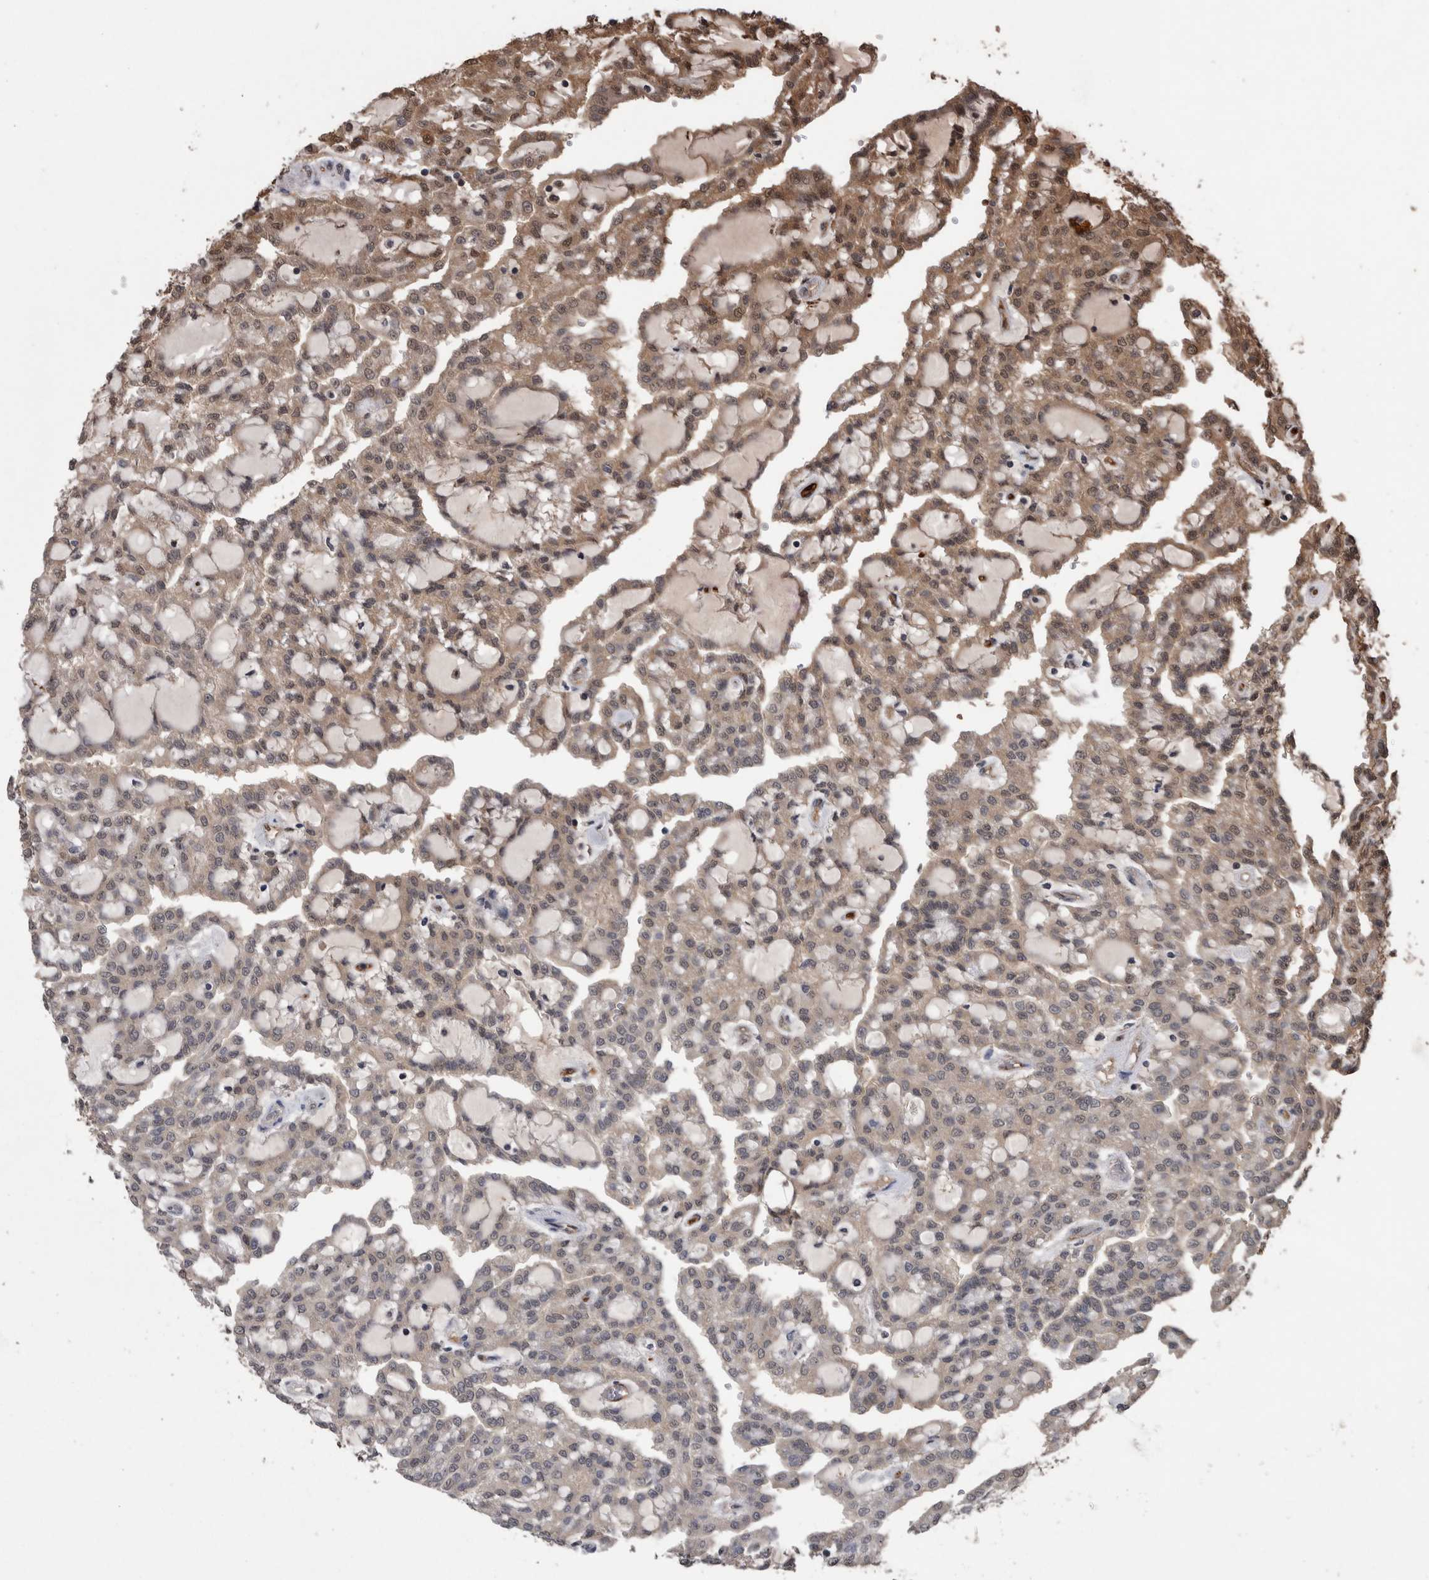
{"staining": {"intensity": "weak", "quantity": "<25%", "location": "cytoplasmic/membranous,nuclear"}, "tissue": "renal cancer", "cell_type": "Tumor cells", "image_type": "cancer", "snomed": [{"axis": "morphology", "description": "Adenocarcinoma, NOS"}, {"axis": "topography", "description": "Kidney"}], "caption": "High magnification brightfield microscopy of renal cancer (adenocarcinoma) stained with DAB (brown) and counterstained with hematoxylin (blue): tumor cells show no significant staining.", "gene": "LXN", "patient": {"sex": "male", "age": 63}}